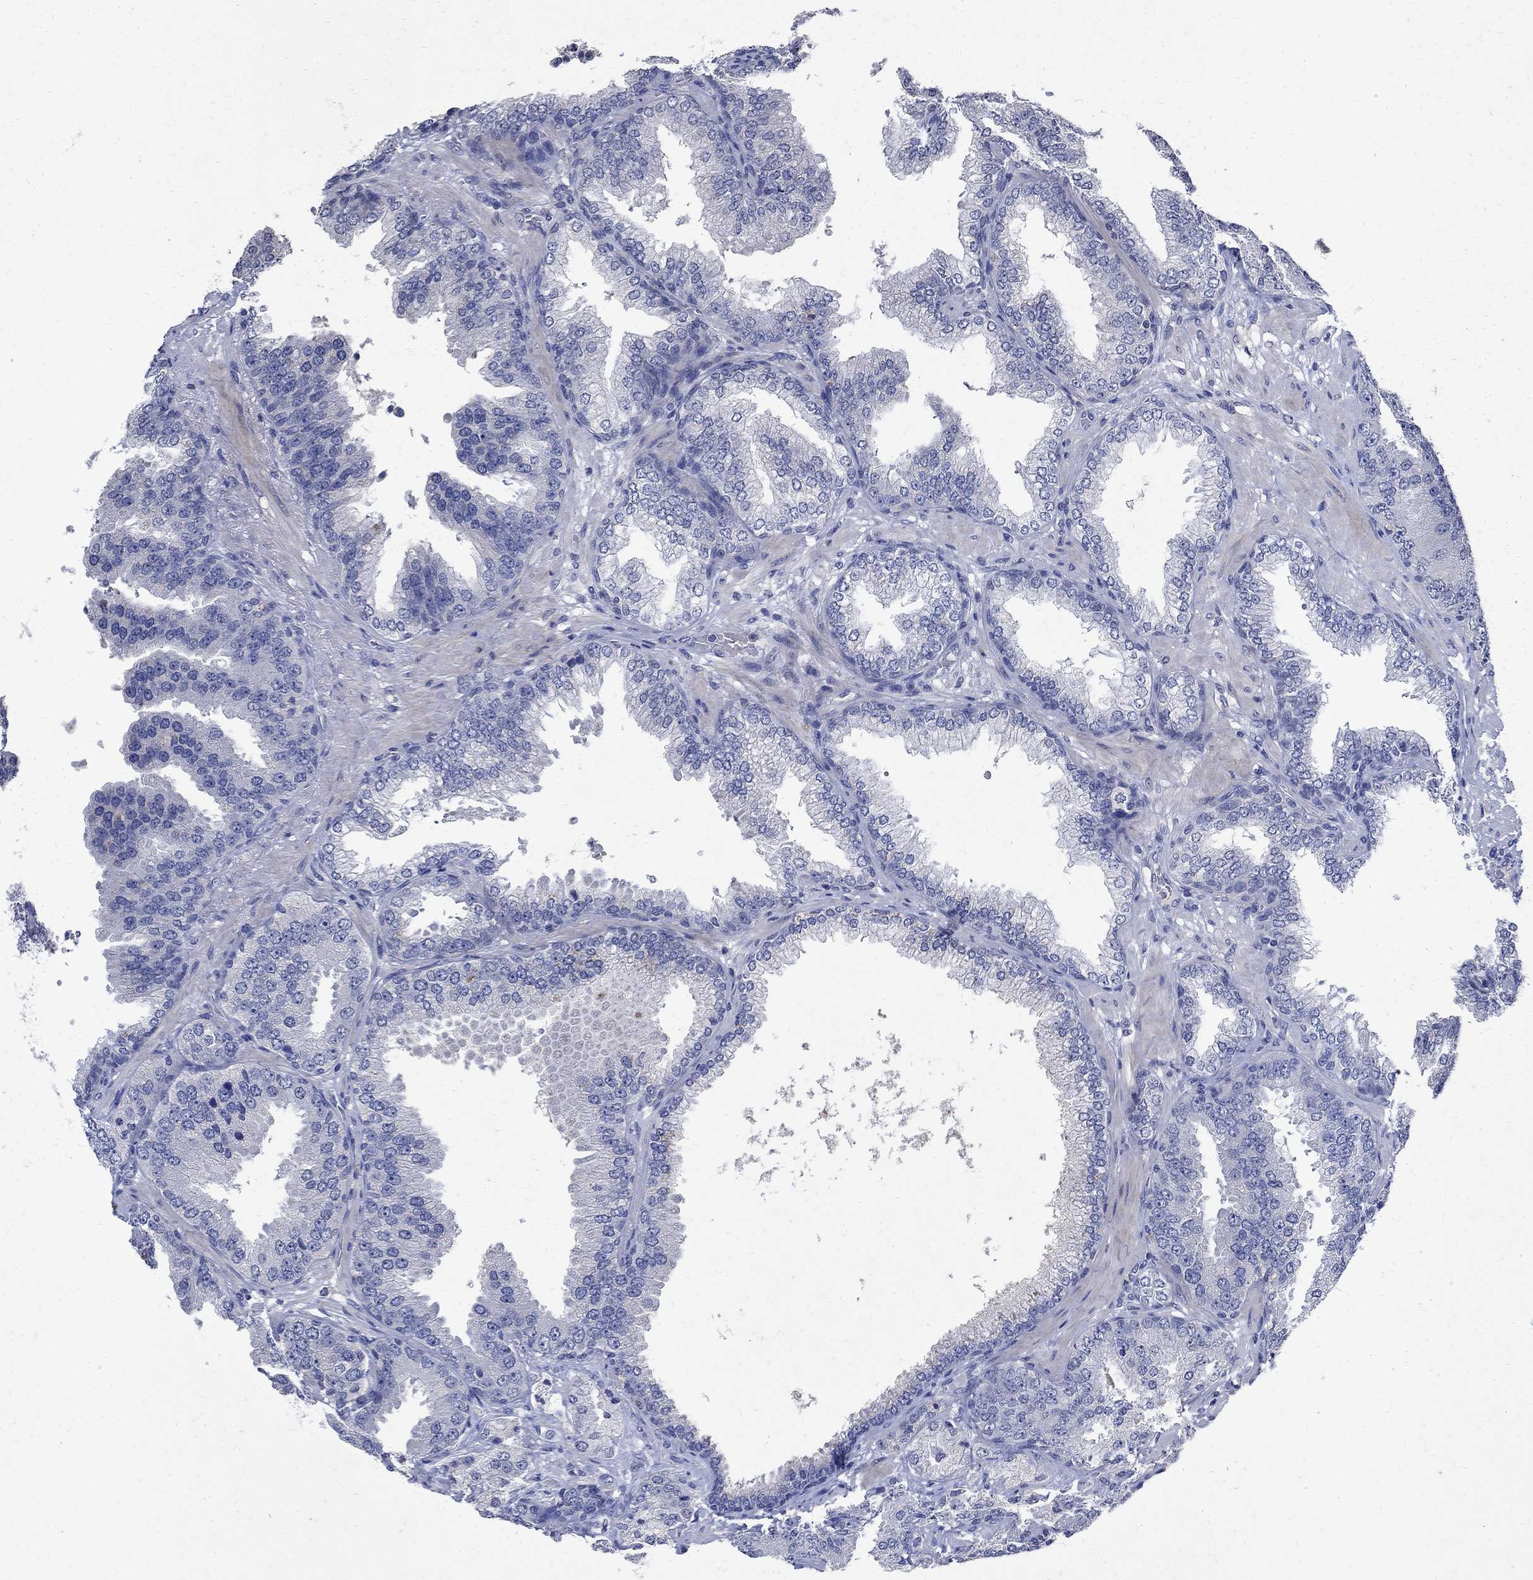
{"staining": {"intensity": "negative", "quantity": "none", "location": "none"}, "tissue": "prostate cancer", "cell_type": "Tumor cells", "image_type": "cancer", "snomed": [{"axis": "morphology", "description": "Adenocarcinoma, Low grade"}, {"axis": "topography", "description": "Prostate"}], "caption": "A photomicrograph of prostate low-grade adenocarcinoma stained for a protein demonstrates no brown staining in tumor cells.", "gene": "TMEM169", "patient": {"sex": "male", "age": 68}}